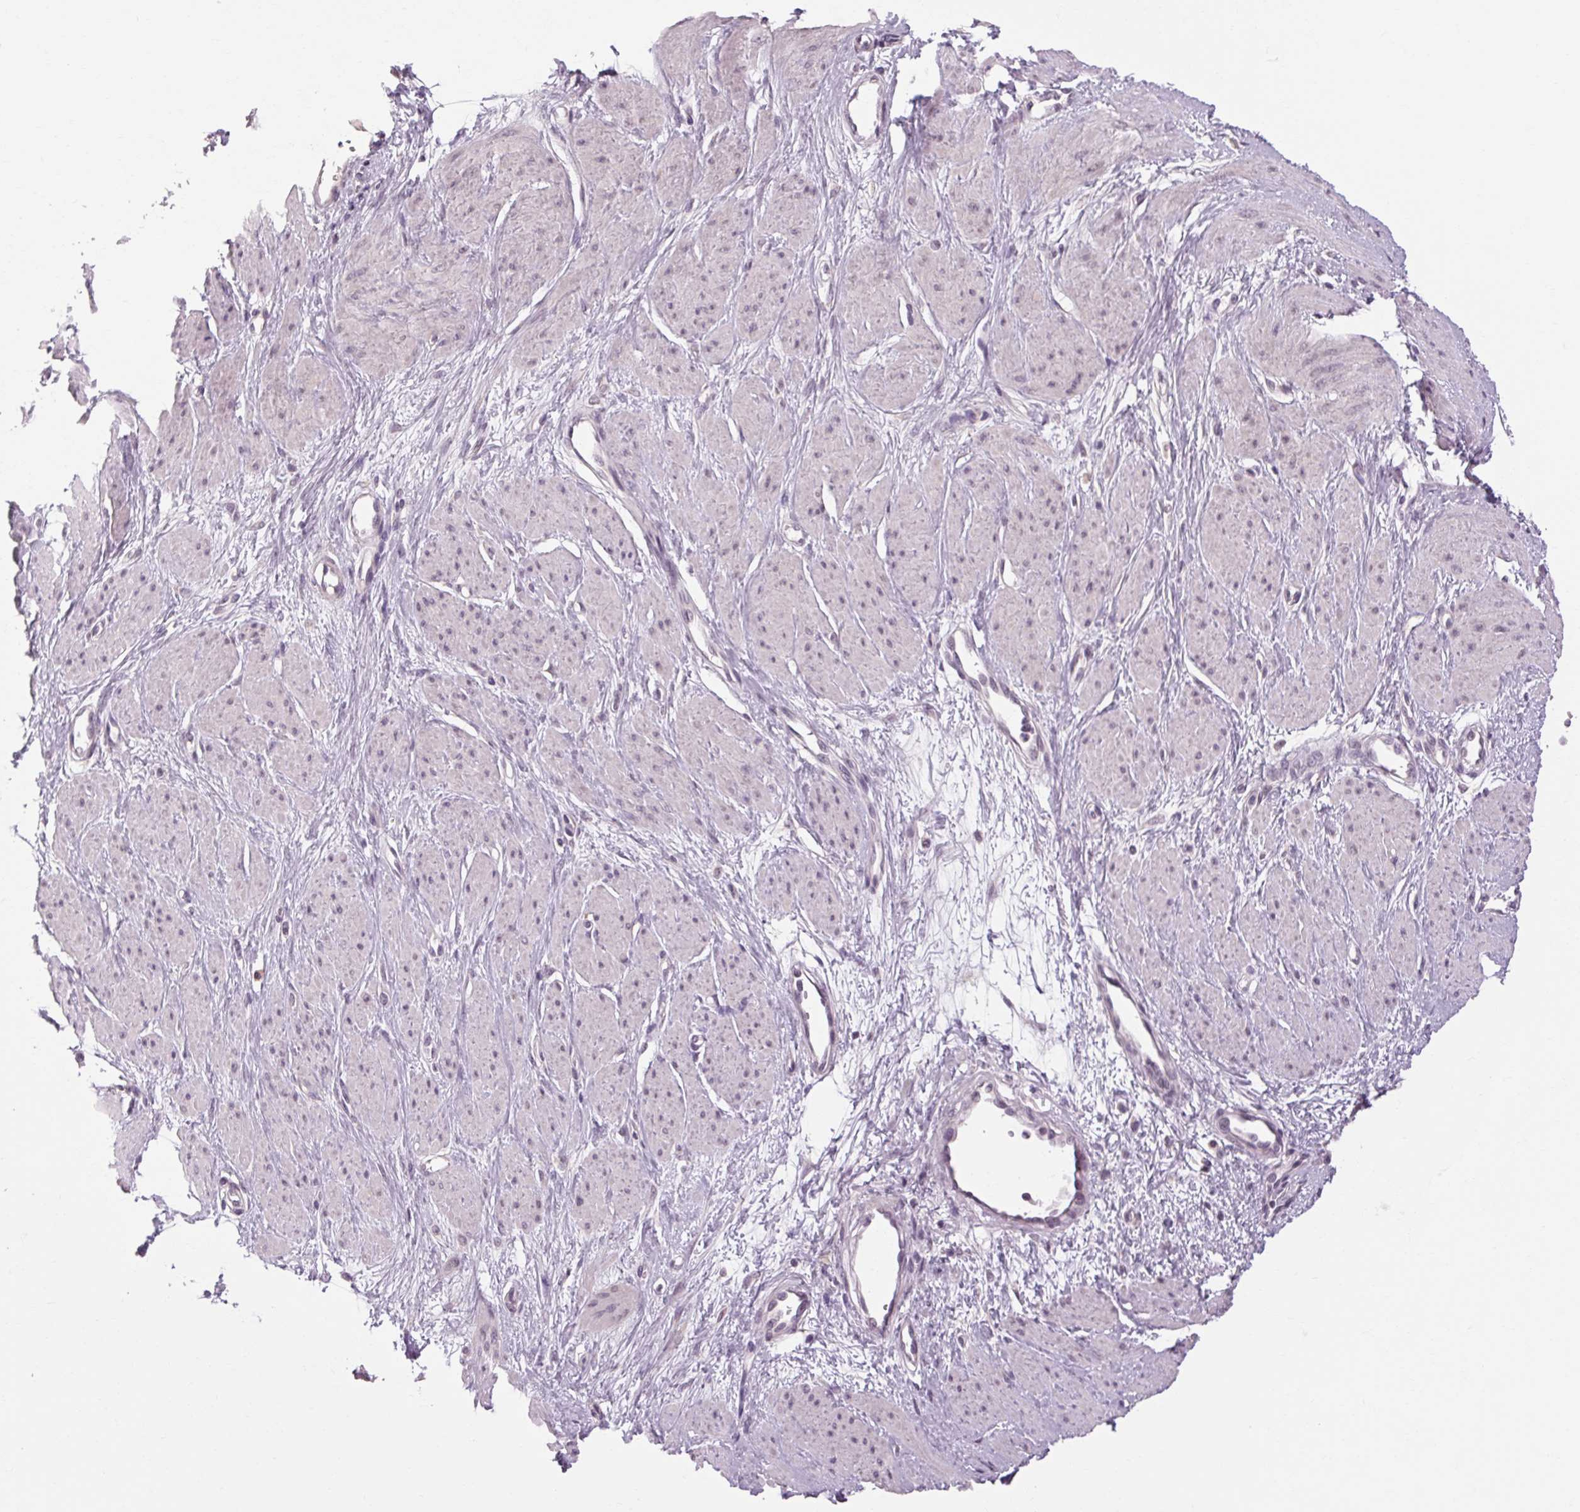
{"staining": {"intensity": "negative", "quantity": "none", "location": "none"}, "tissue": "smooth muscle", "cell_type": "Smooth muscle cells", "image_type": "normal", "snomed": [{"axis": "morphology", "description": "Normal tissue, NOS"}, {"axis": "topography", "description": "Smooth muscle"}, {"axis": "topography", "description": "Uterus"}], "caption": "An image of smooth muscle stained for a protein reveals no brown staining in smooth muscle cells. Brightfield microscopy of immunohistochemistry stained with DAB (brown) and hematoxylin (blue), captured at high magnification.", "gene": "KLHL40", "patient": {"sex": "female", "age": 39}}